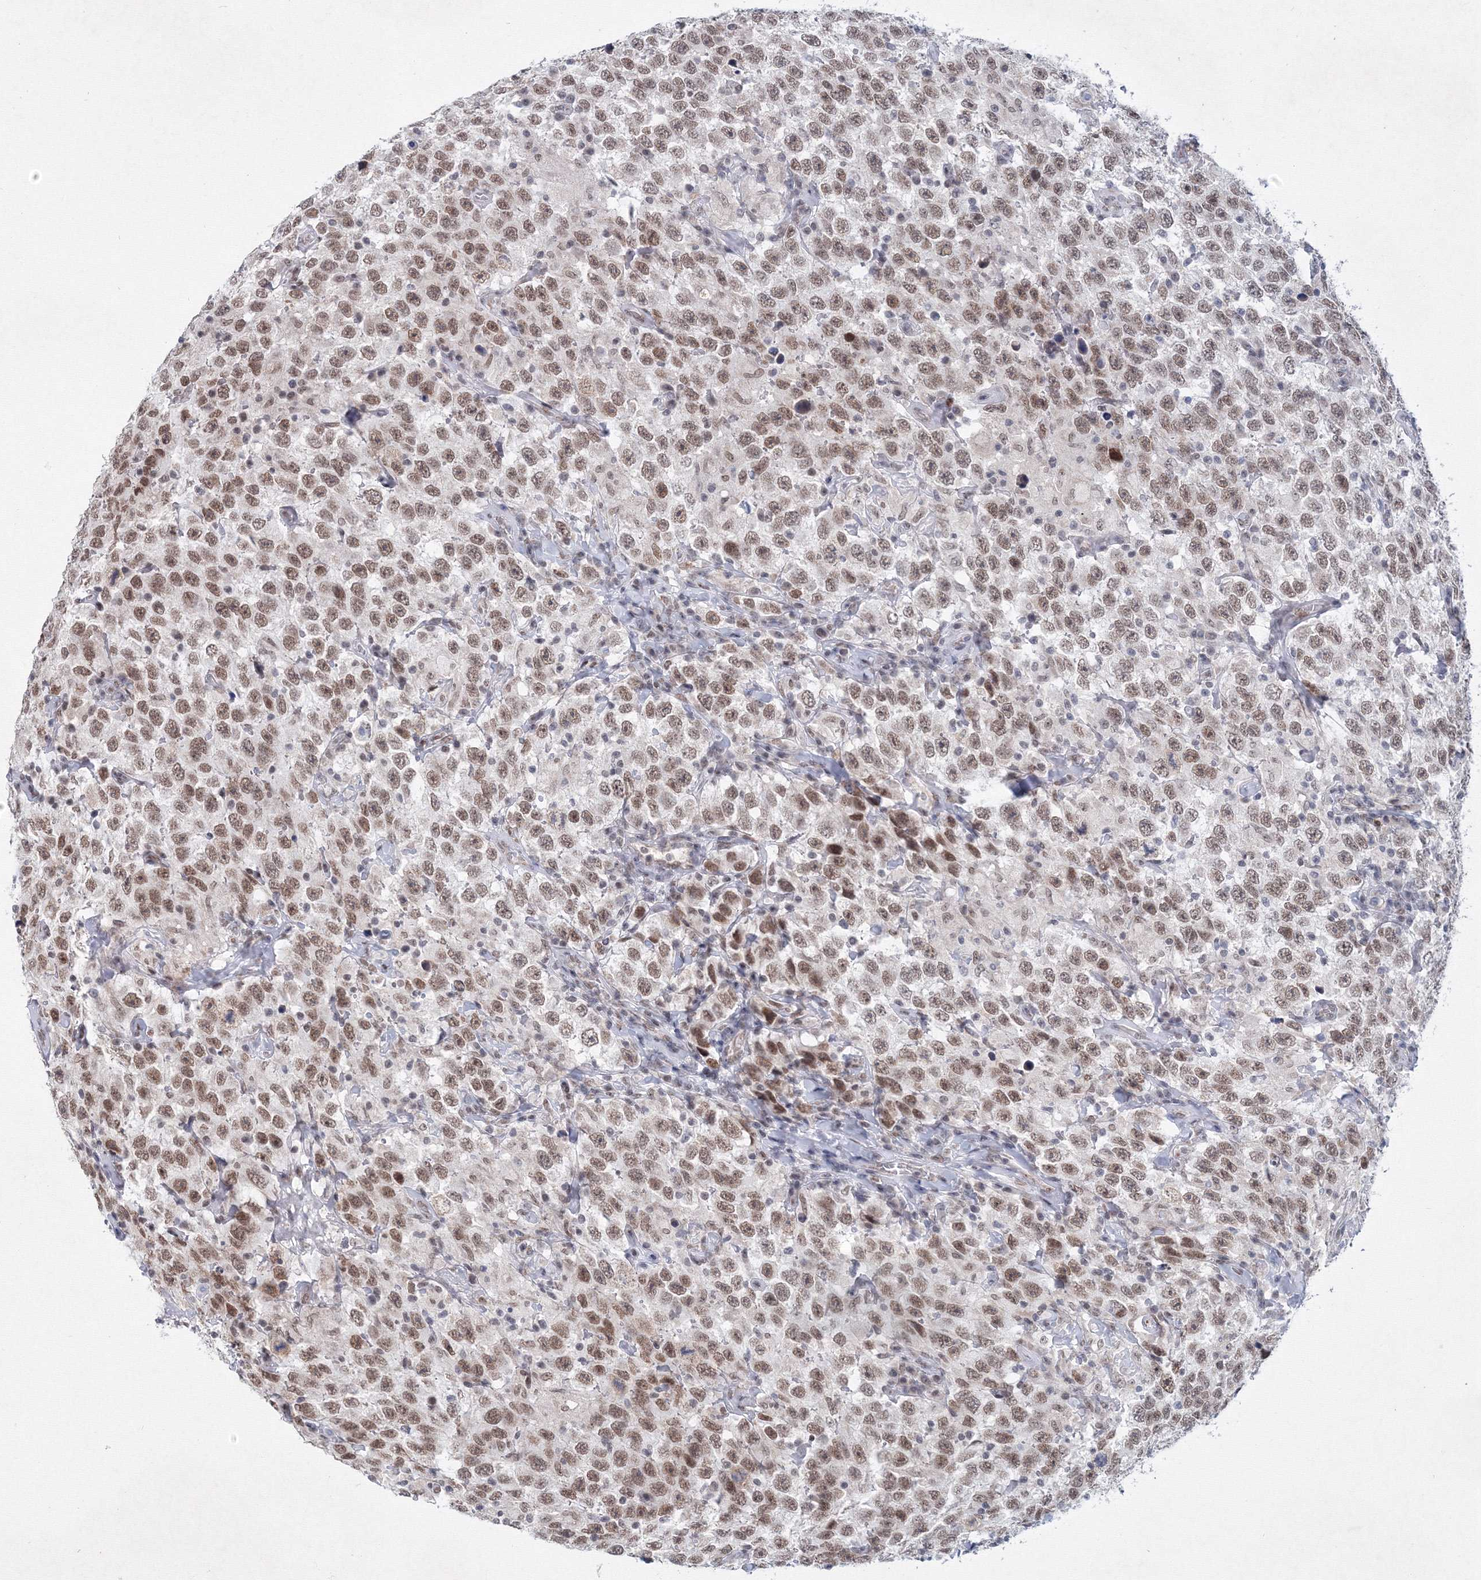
{"staining": {"intensity": "moderate", "quantity": ">75%", "location": "nuclear"}, "tissue": "testis cancer", "cell_type": "Tumor cells", "image_type": "cancer", "snomed": [{"axis": "morphology", "description": "Seminoma, NOS"}, {"axis": "topography", "description": "Testis"}], "caption": "Immunohistochemical staining of testis seminoma demonstrates medium levels of moderate nuclear protein positivity in approximately >75% of tumor cells.", "gene": "SF3B6", "patient": {"sex": "male", "age": 41}}